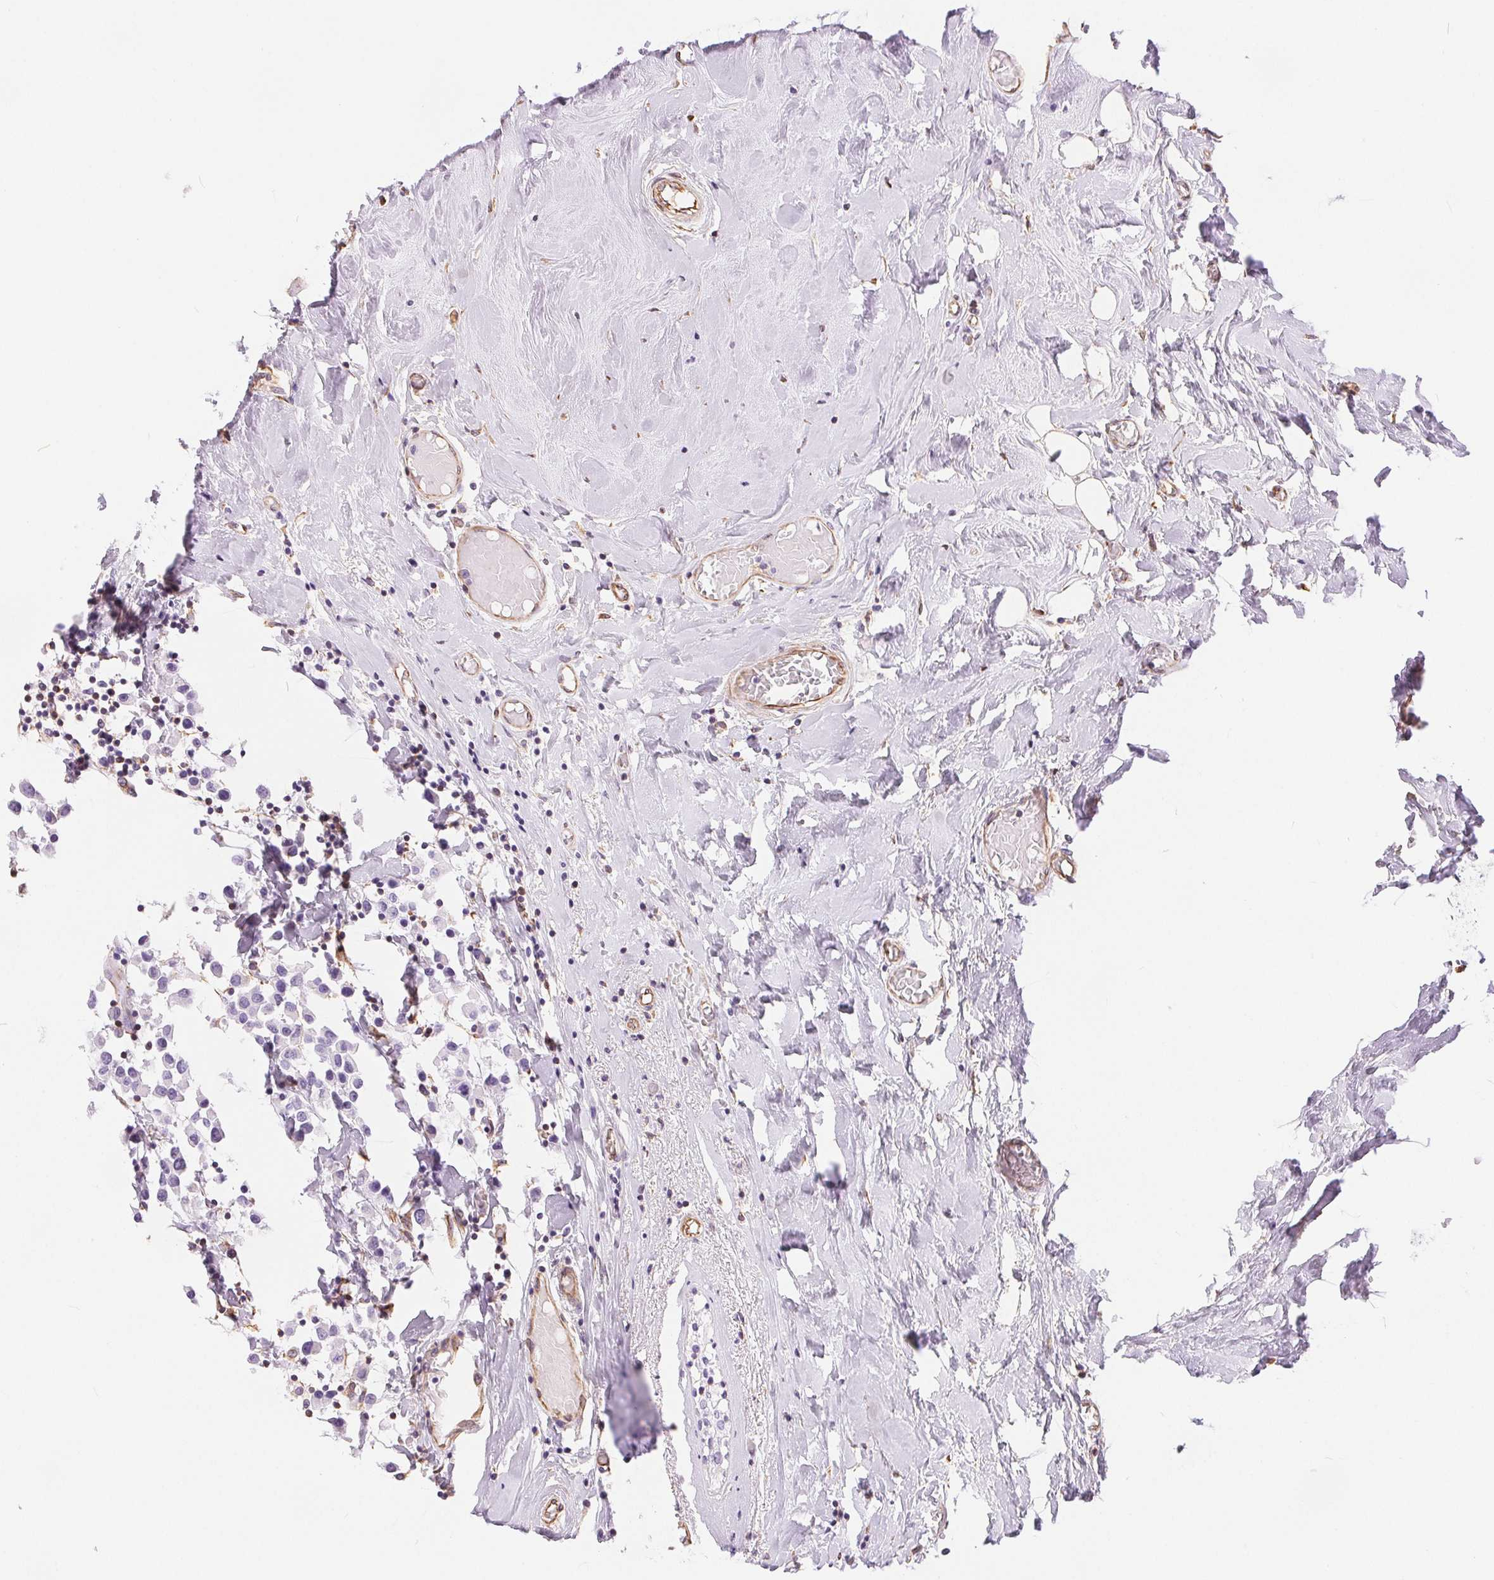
{"staining": {"intensity": "negative", "quantity": "none", "location": "none"}, "tissue": "breast cancer", "cell_type": "Tumor cells", "image_type": "cancer", "snomed": [{"axis": "morphology", "description": "Duct carcinoma"}, {"axis": "topography", "description": "Breast"}], "caption": "DAB (3,3'-diaminobenzidine) immunohistochemical staining of human invasive ductal carcinoma (breast) displays no significant staining in tumor cells. Brightfield microscopy of IHC stained with DAB (brown) and hematoxylin (blue), captured at high magnification.", "gene": "GFAP", "patient": {"sex": "female", "age": 61}}